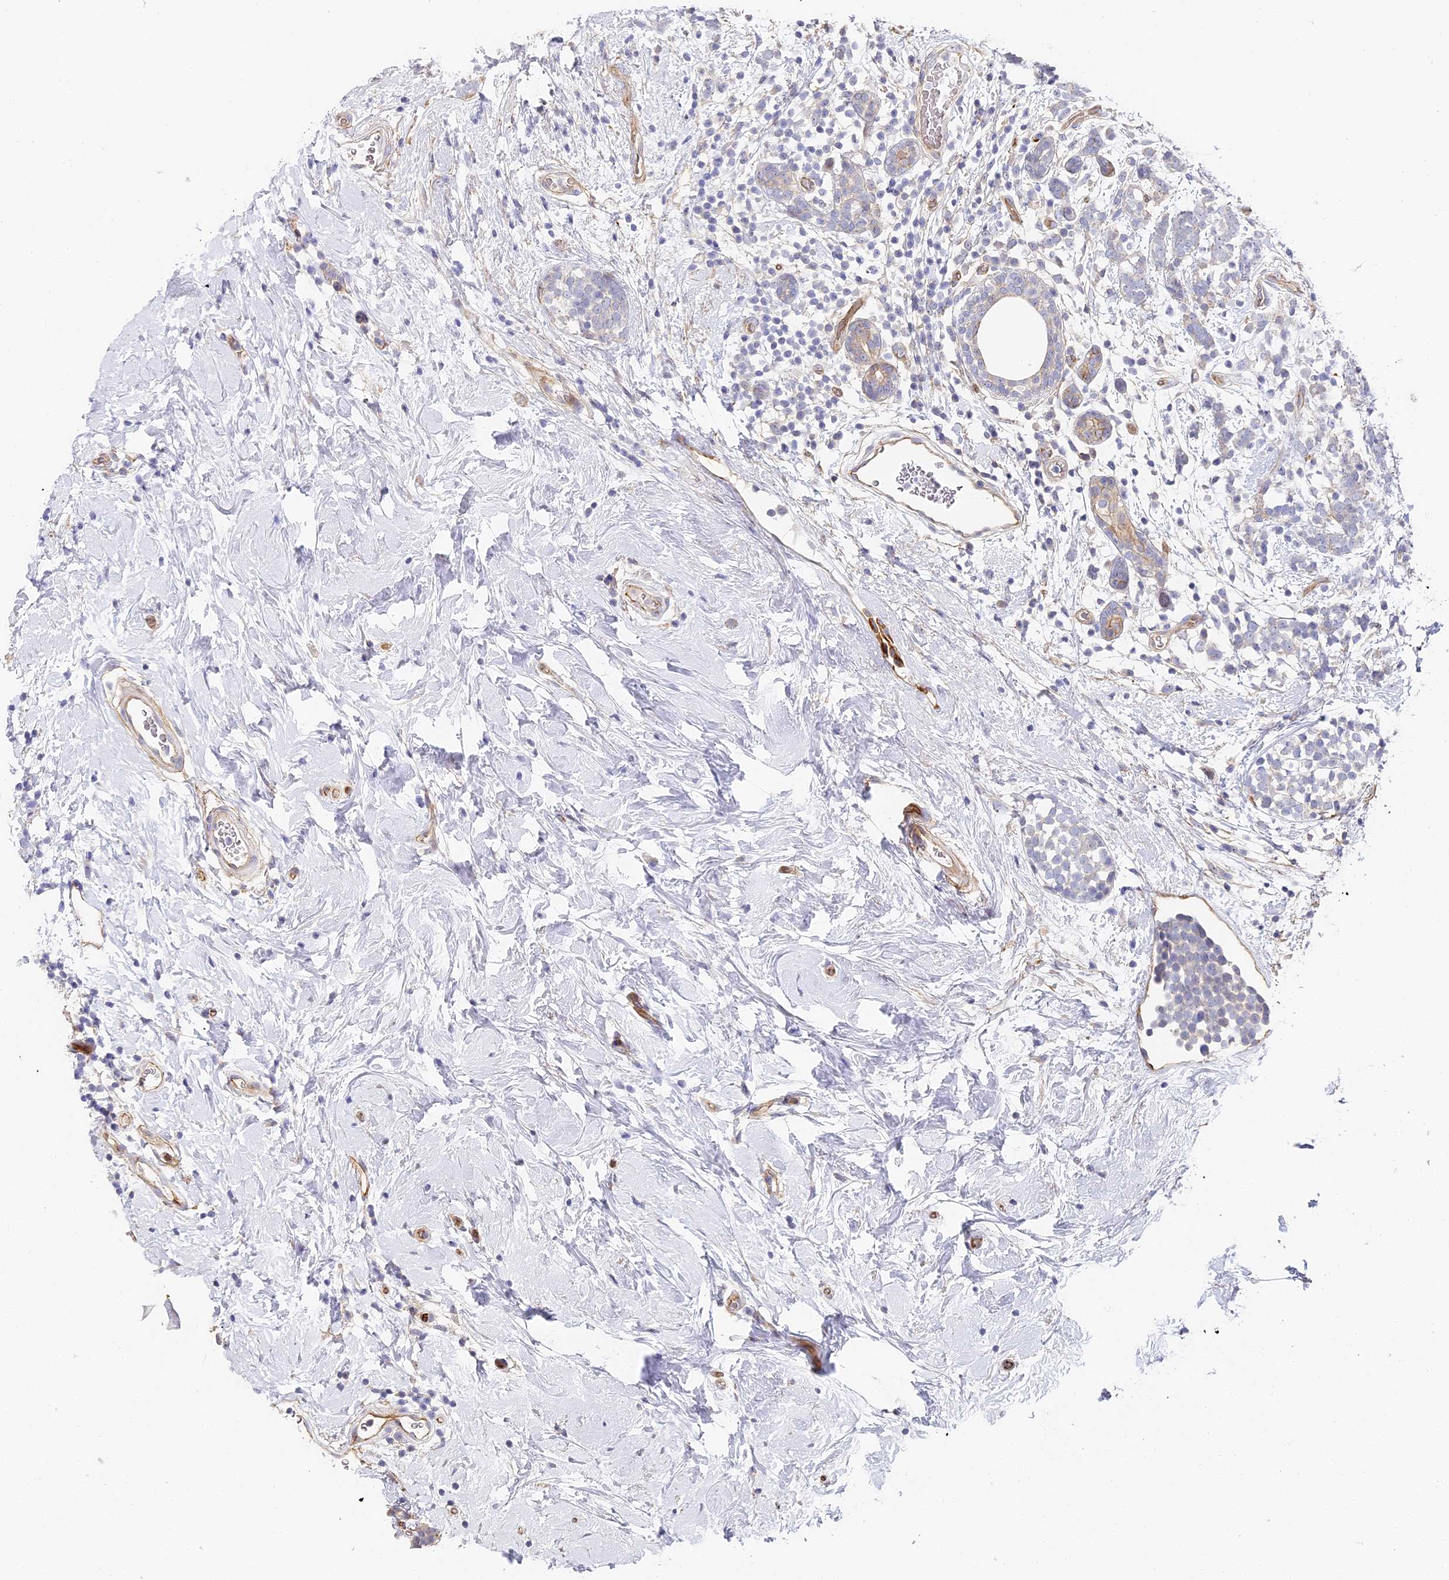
{"staining": {"intensity": "negative", "quantity": "none", "location": "none"}, "tissue": "breast cancer", "cell_type": "Tumor cells", "image_type": "cancer", "snomed": [{"axis": "morphology", "description": "Lobular carcinoma"}, {"axis": "topography", "description": "Breast"}], "caption": "Tumor cells are negative for brown protein staining in breast lobular carcinoma.", "gene": "CCDC30", "patient": {"sex": "female", "age": 58}}